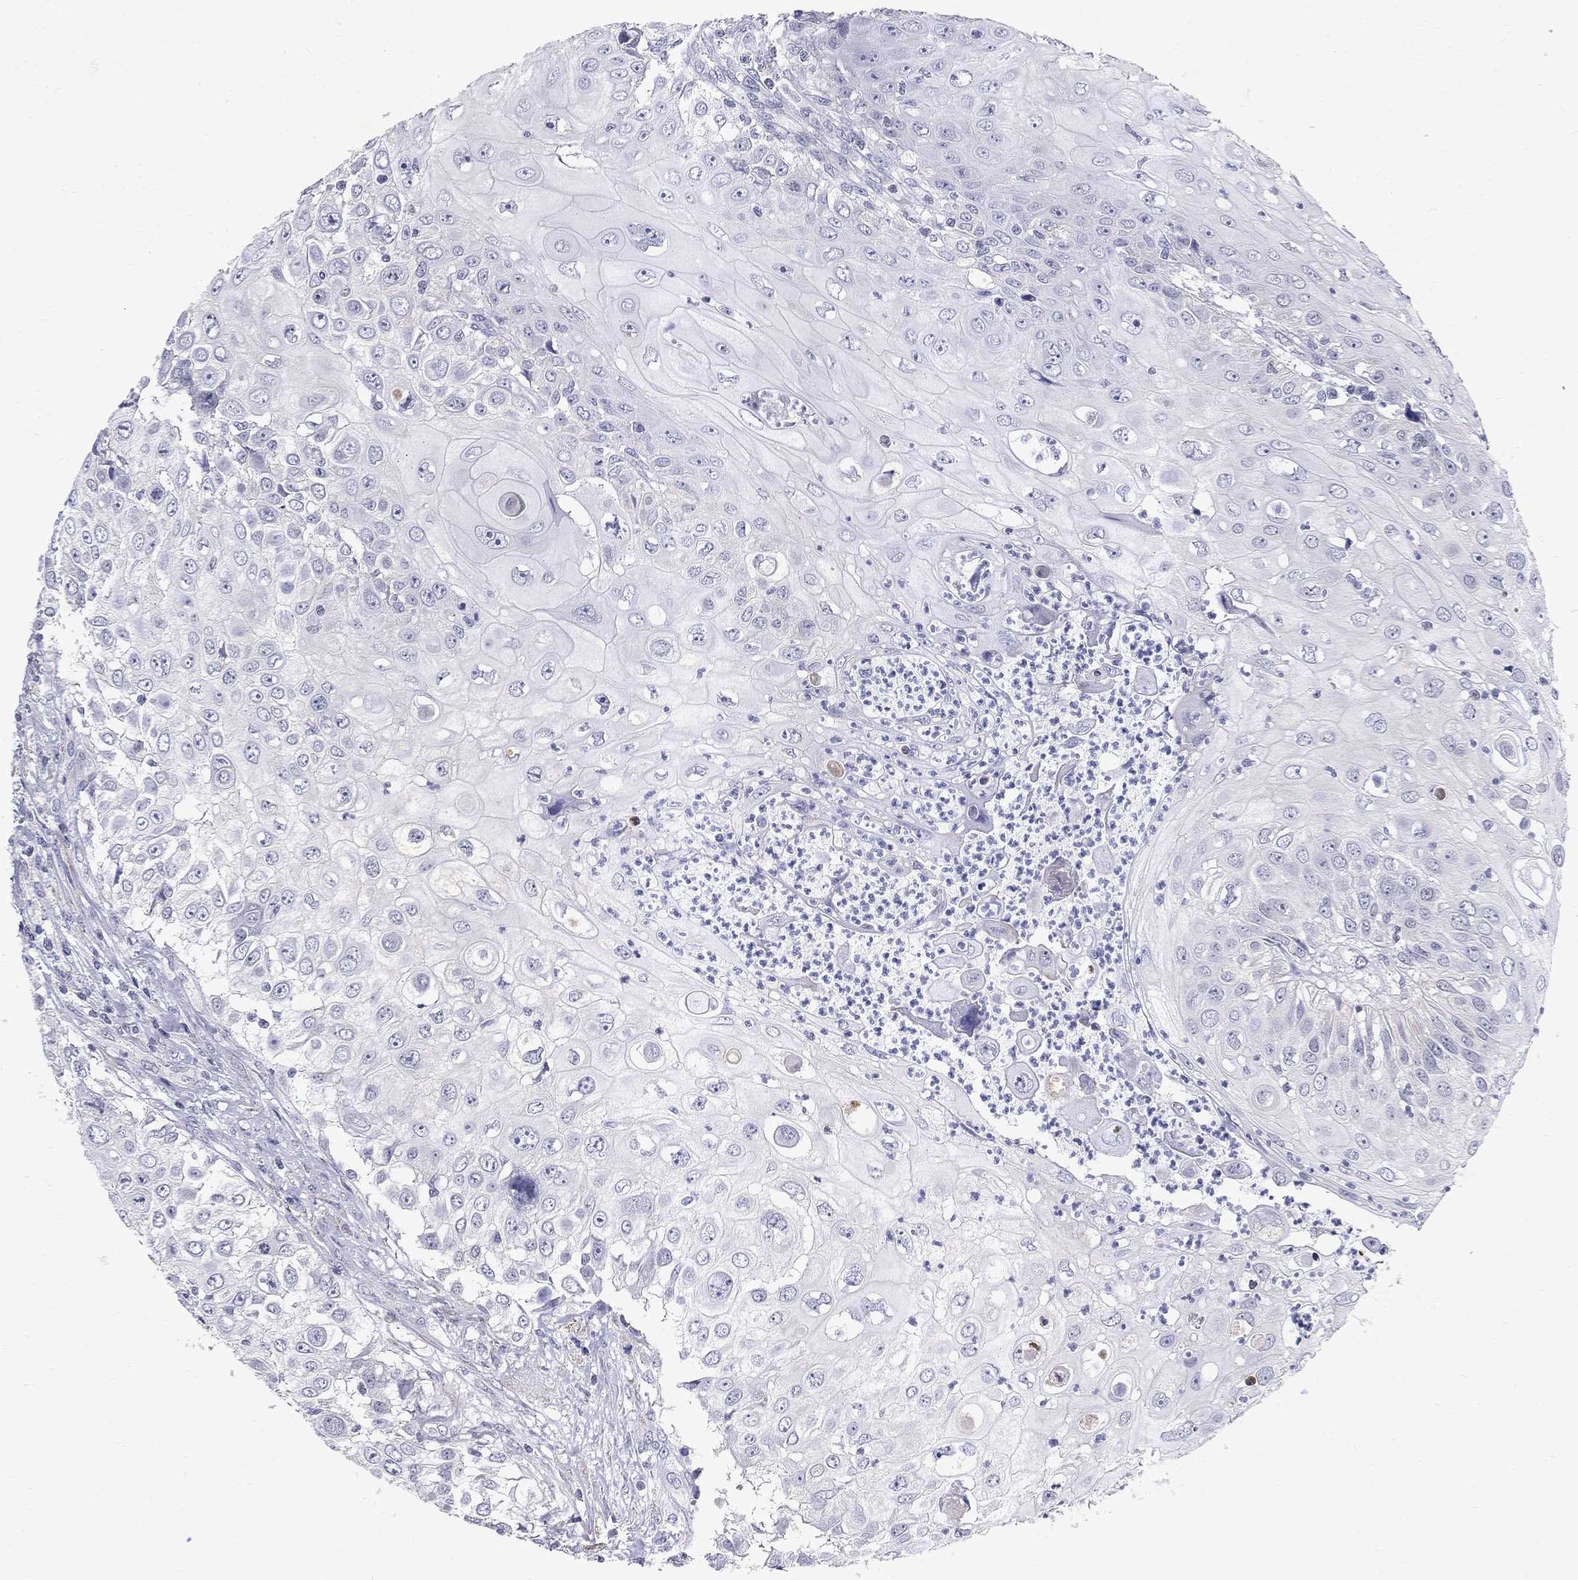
{"staining": {"intensity": "negative", "quantity": "none", "location": "none"}, "tissue": "urothelial cancer", "cell_type": "Tumor cells", "image_type": "cancer", "snomed": [{"axis": "morphology", "description": "Urothelial carcinoma, High grade"}, {"axis": "topography", "description": "Urinary bladder"}], "caption": "An immunohistochemistry image of urothelial carcinoma (high-grade) is shown. There is no staining in tumor cells of urothelial carcinoma (high-grade).", "gene": "CLIC6", "patient": {"sex": "female", "age": 79}}